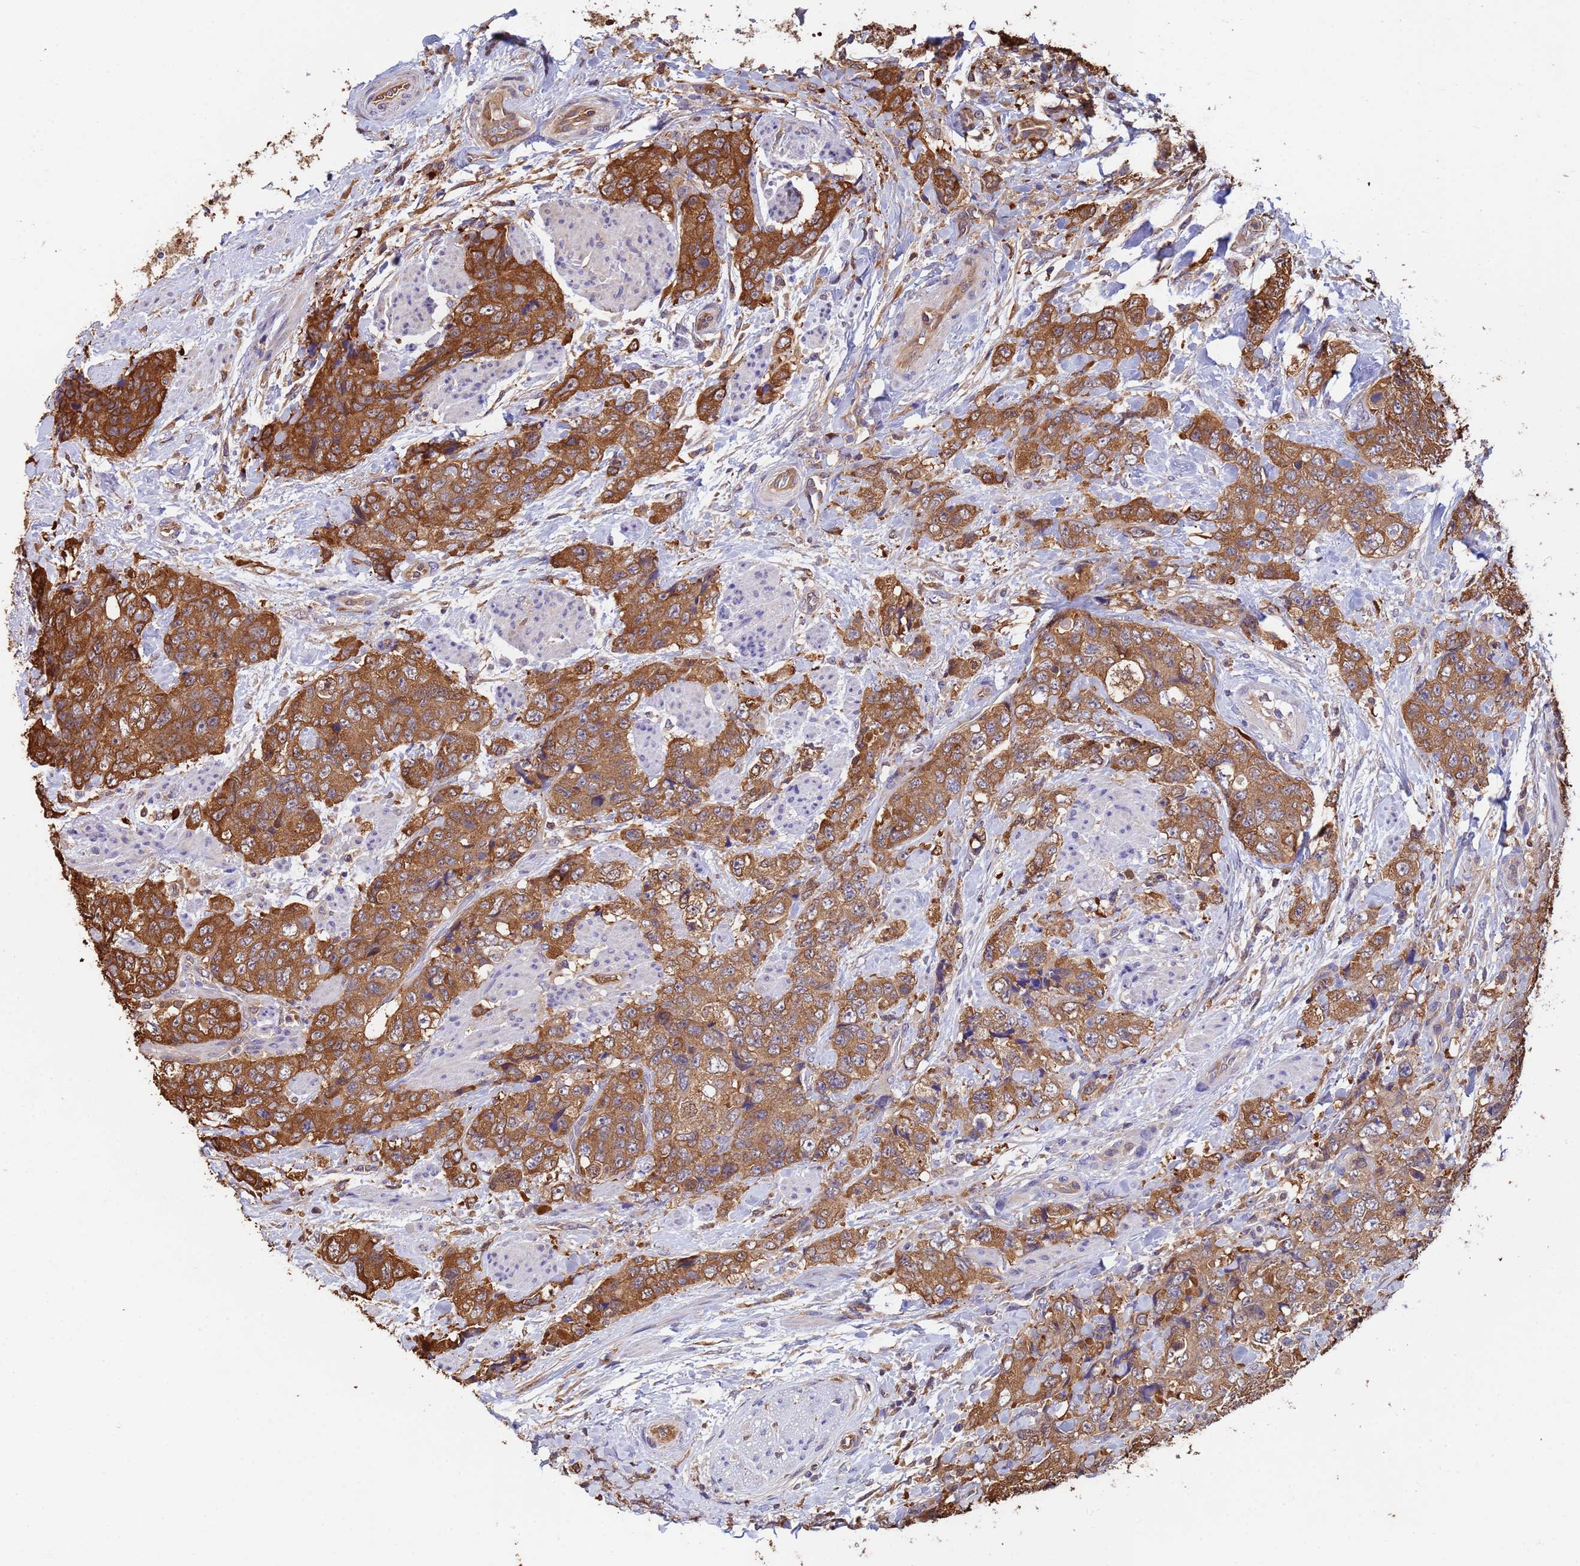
{"staining": {"intensity": "strong", "quantity": ">75%", "location": "cytoplasmic/membranous"}, "tissue": "urothelial cancer", "cell_type": "Tumor cells", "image_type": "cancer", "snomed": [{"axis": "morphology", "description": "Urothelial carcinoma, High grade"}, {"axis": "topography", "description": "Urinary bladder"}], "caption": "Urothelial cancer stained with a protein marker demonstrates strong staining in tumor cells.", "gene": "FAM25A", "patient": {"sex": "female", "age": 78}}